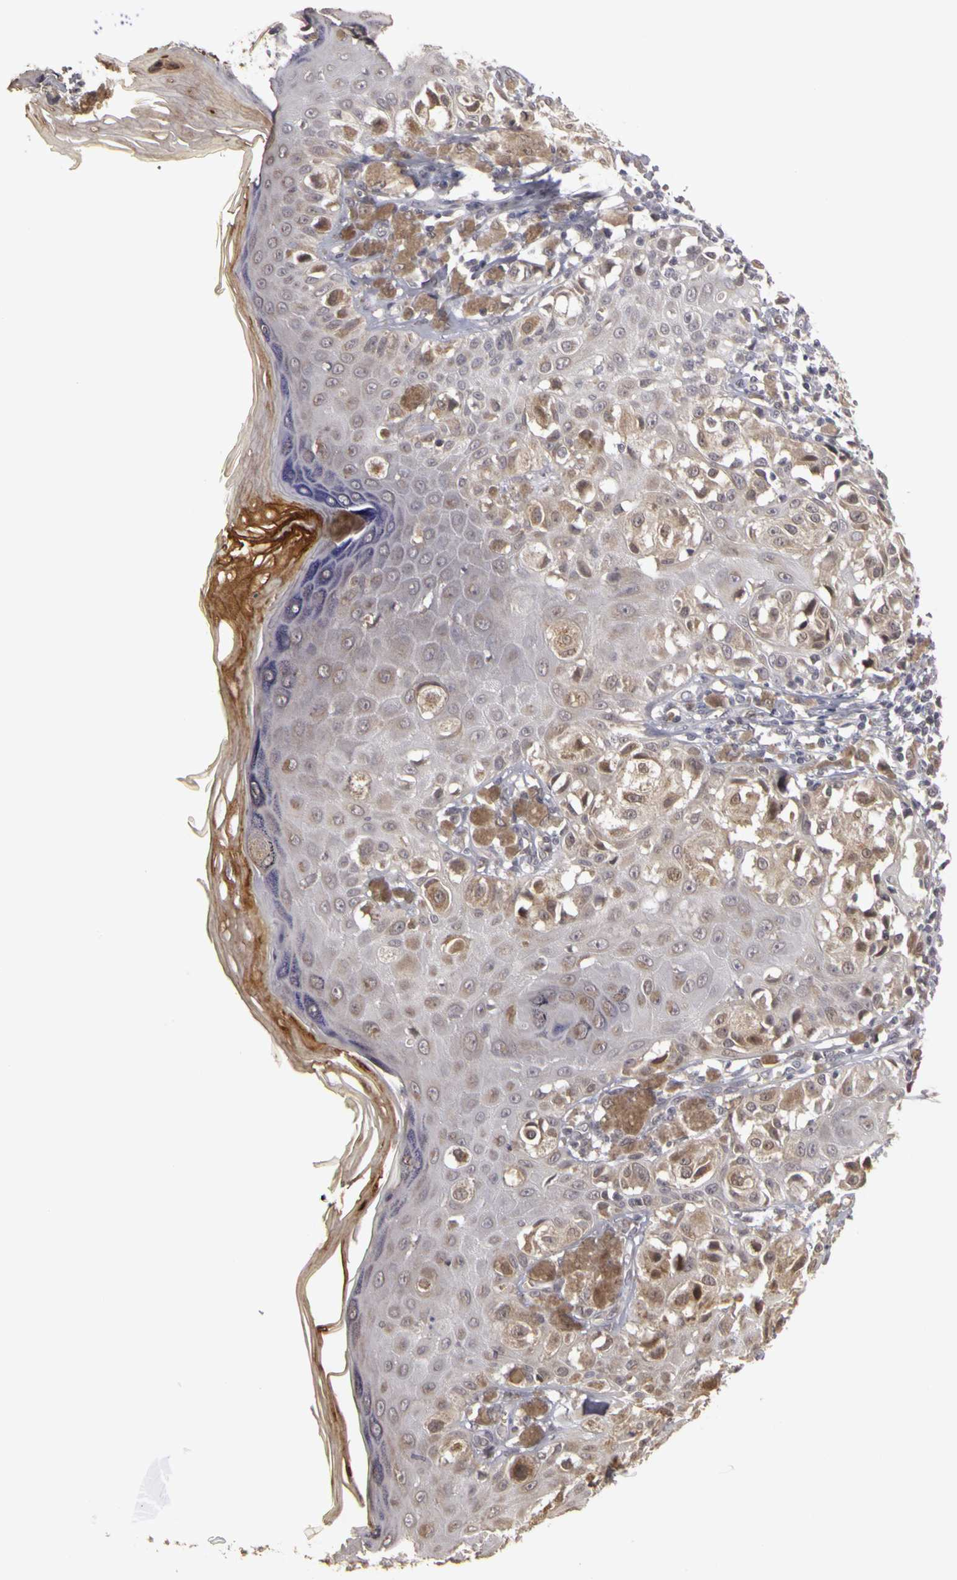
{"staining": {"intensity": "moderate", "quantity": "25%-75%", "location": "cytoplasmic/membranous"}, "tissue": "melanoma", "cell_type": "Tumor cells", "image_type": "cancer", "snomed": [{"axis": "morphology", "description": "Malignant melanoma, NOS"}, {"axis": "topography", "description": "Skin"}], "caption": "A histopathology image of melanoma stained for a protein shows moderate cytoplasmic/membranous brown staining in tumor cells.", "gene": "FRMD7", "patient": {"sex": "female", "age": 55}}